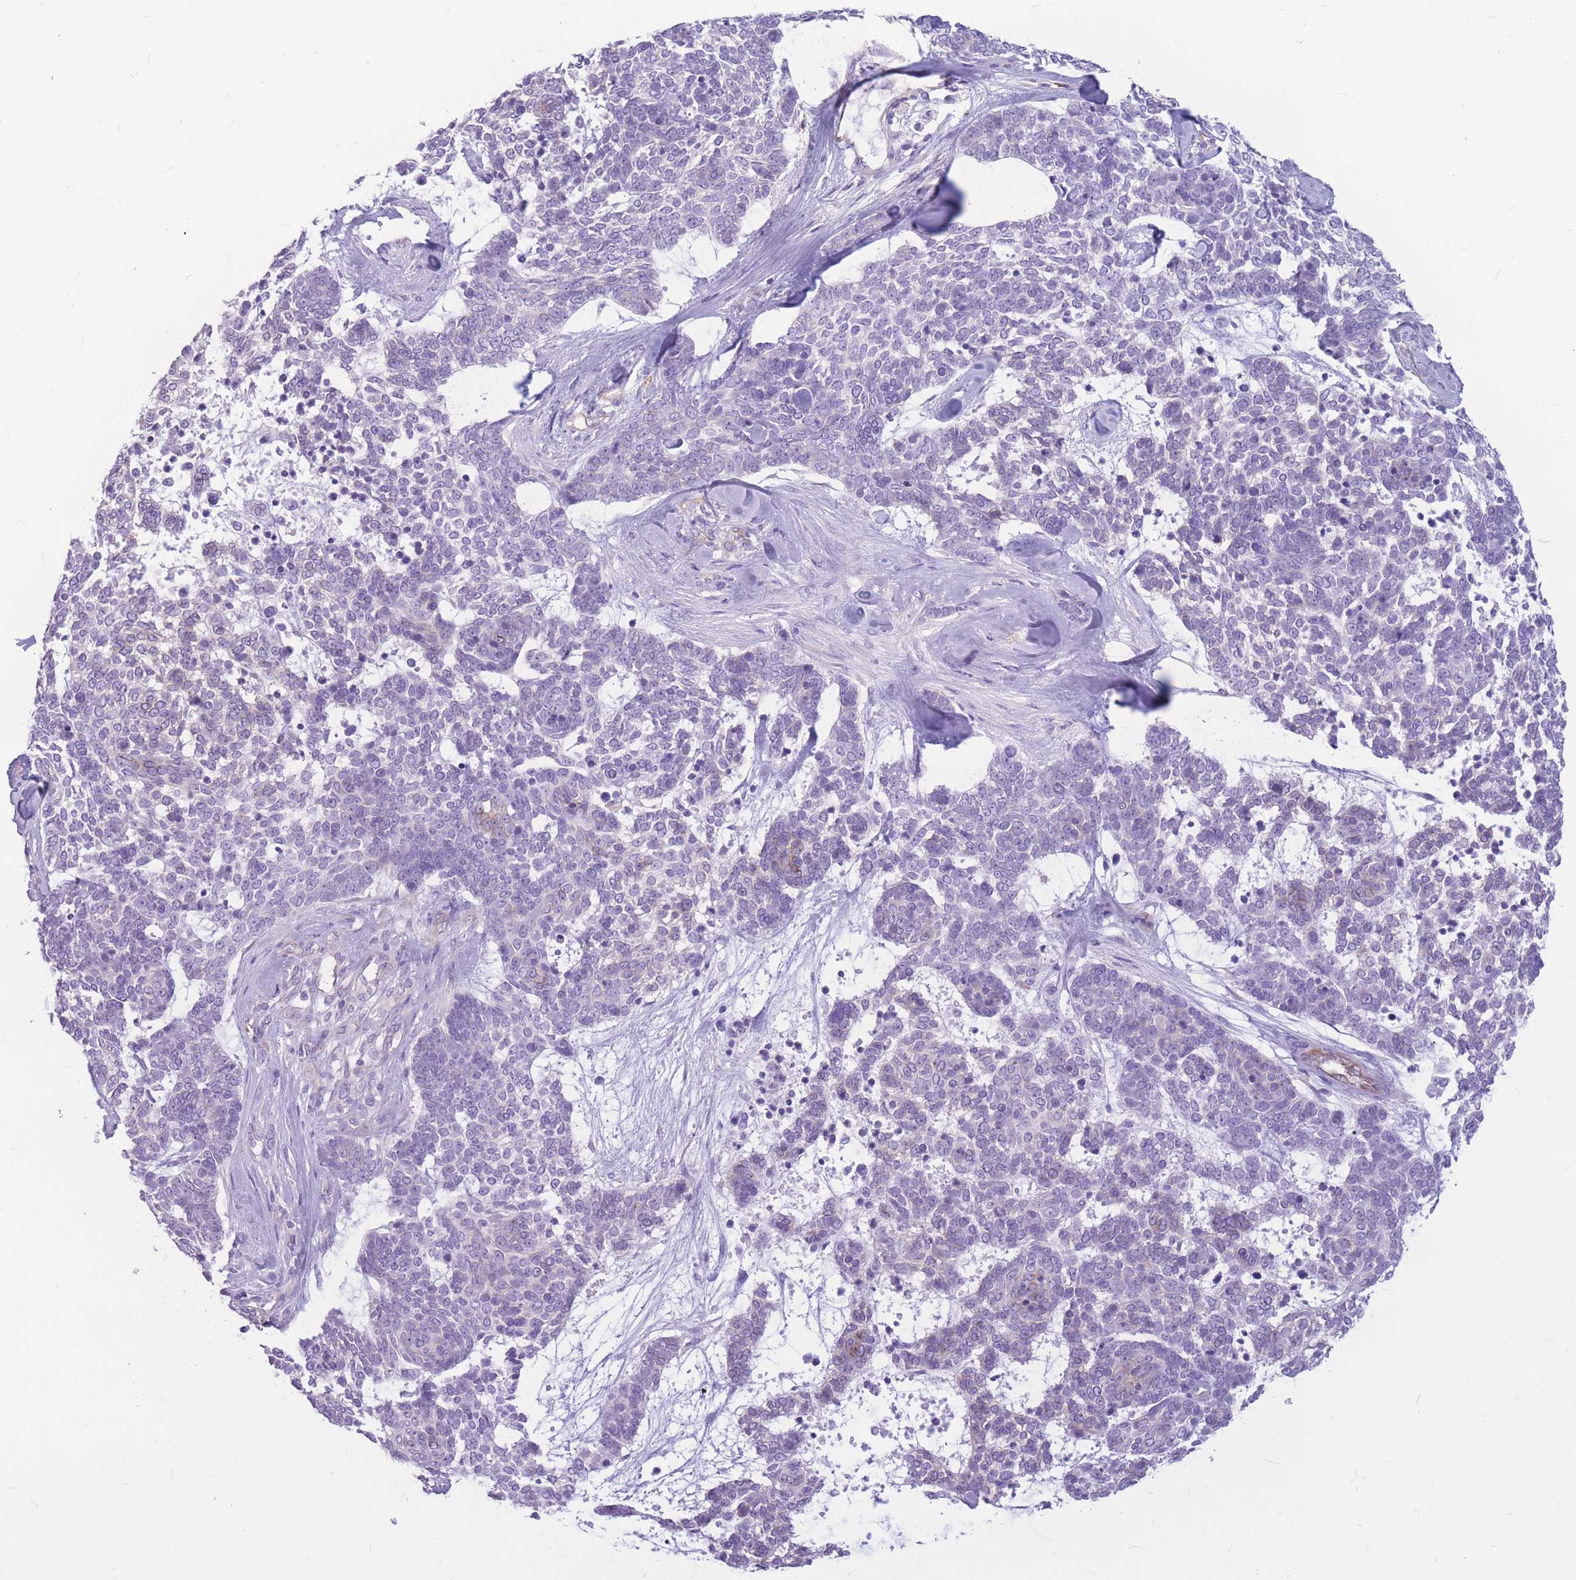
{"staining": {"intensity": "negative", "quantity": "none", "location": "none"}, "tissue": "skin cancer", "cell_type": "Tumor cells", "image_type": "cancer", "snomed": [{"axis": "morphology", "description": "Basal cell carcinoma"}, {"axis": "topography", "description": "Skin"}], "caption": "A high-resolution histopathology image shows immunohistochemistry staining of skin cancer (basal cell carcinoma), which demonstrates no significant staining in tumor cells. (Brightfield microscopy of DAB (3,3'-diaminobenzidine) IHC at high magnification).", "gene": "ADD2", "patient": {"sex": "female", "age": 81}}